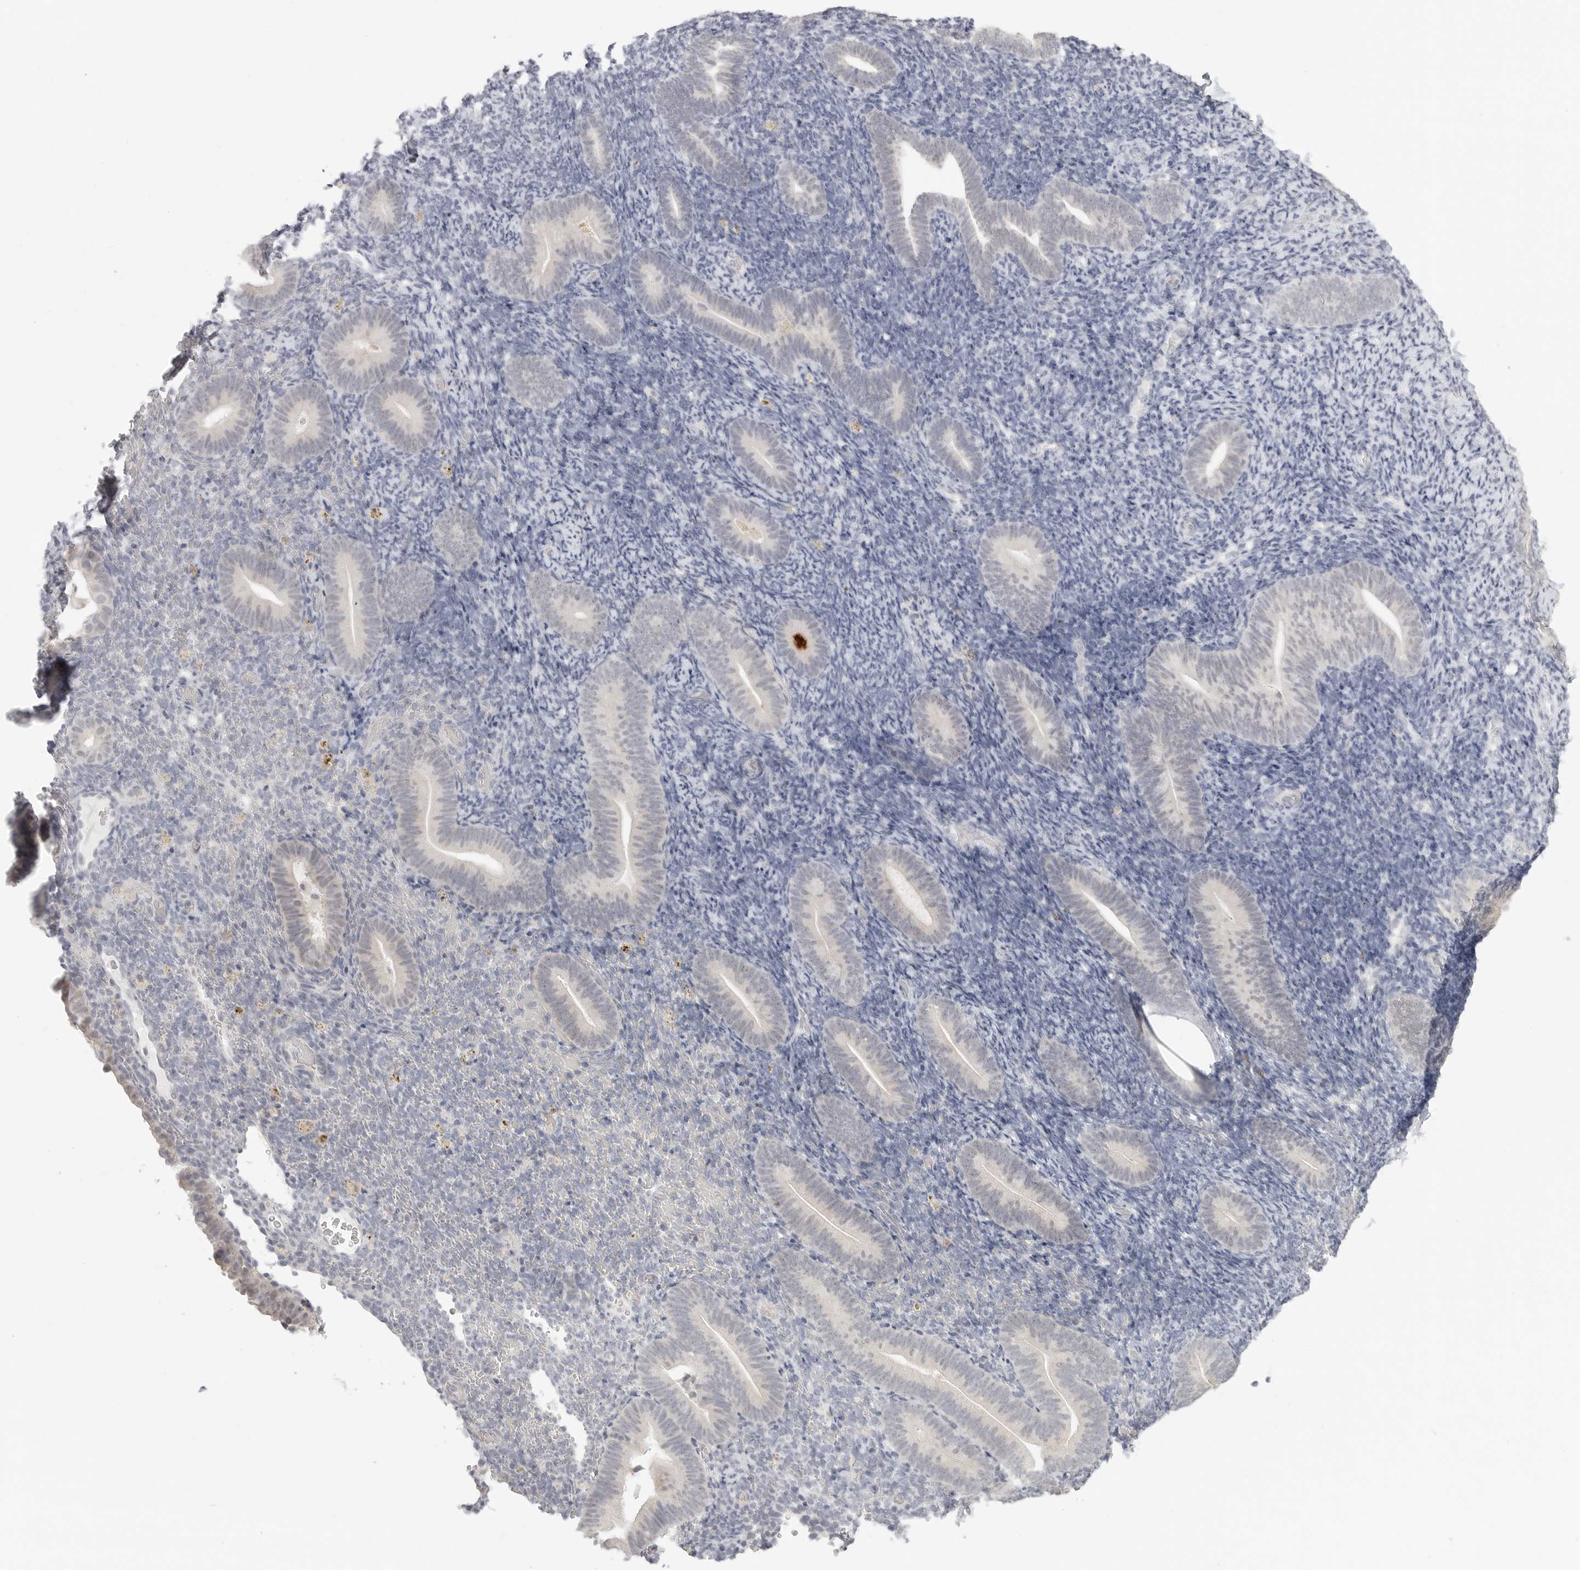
{"staining": {"intensity": "negative", "quantity": "none", "location": "none"}, "tissue": "endometrium", "cell_type": "Cells in endometrial stroma", "image_type": "normal", "snomed": [{"axis": "morphology", "description": "Normal tissue, NOS"}, {"axis": "topography", "description": "Endometrium"}], "caption": "High magnification brightfield microscopy of benign endometrium stained with DAB (3,3'-diaminobenzidine) (brown) and counterstained with hematoxylin (blue): cells in endometrial stroma show no significant expression. Nuclei are stained in blue.", "gene": "KLK11", "patient": {"sex": "female", "age": 51}}